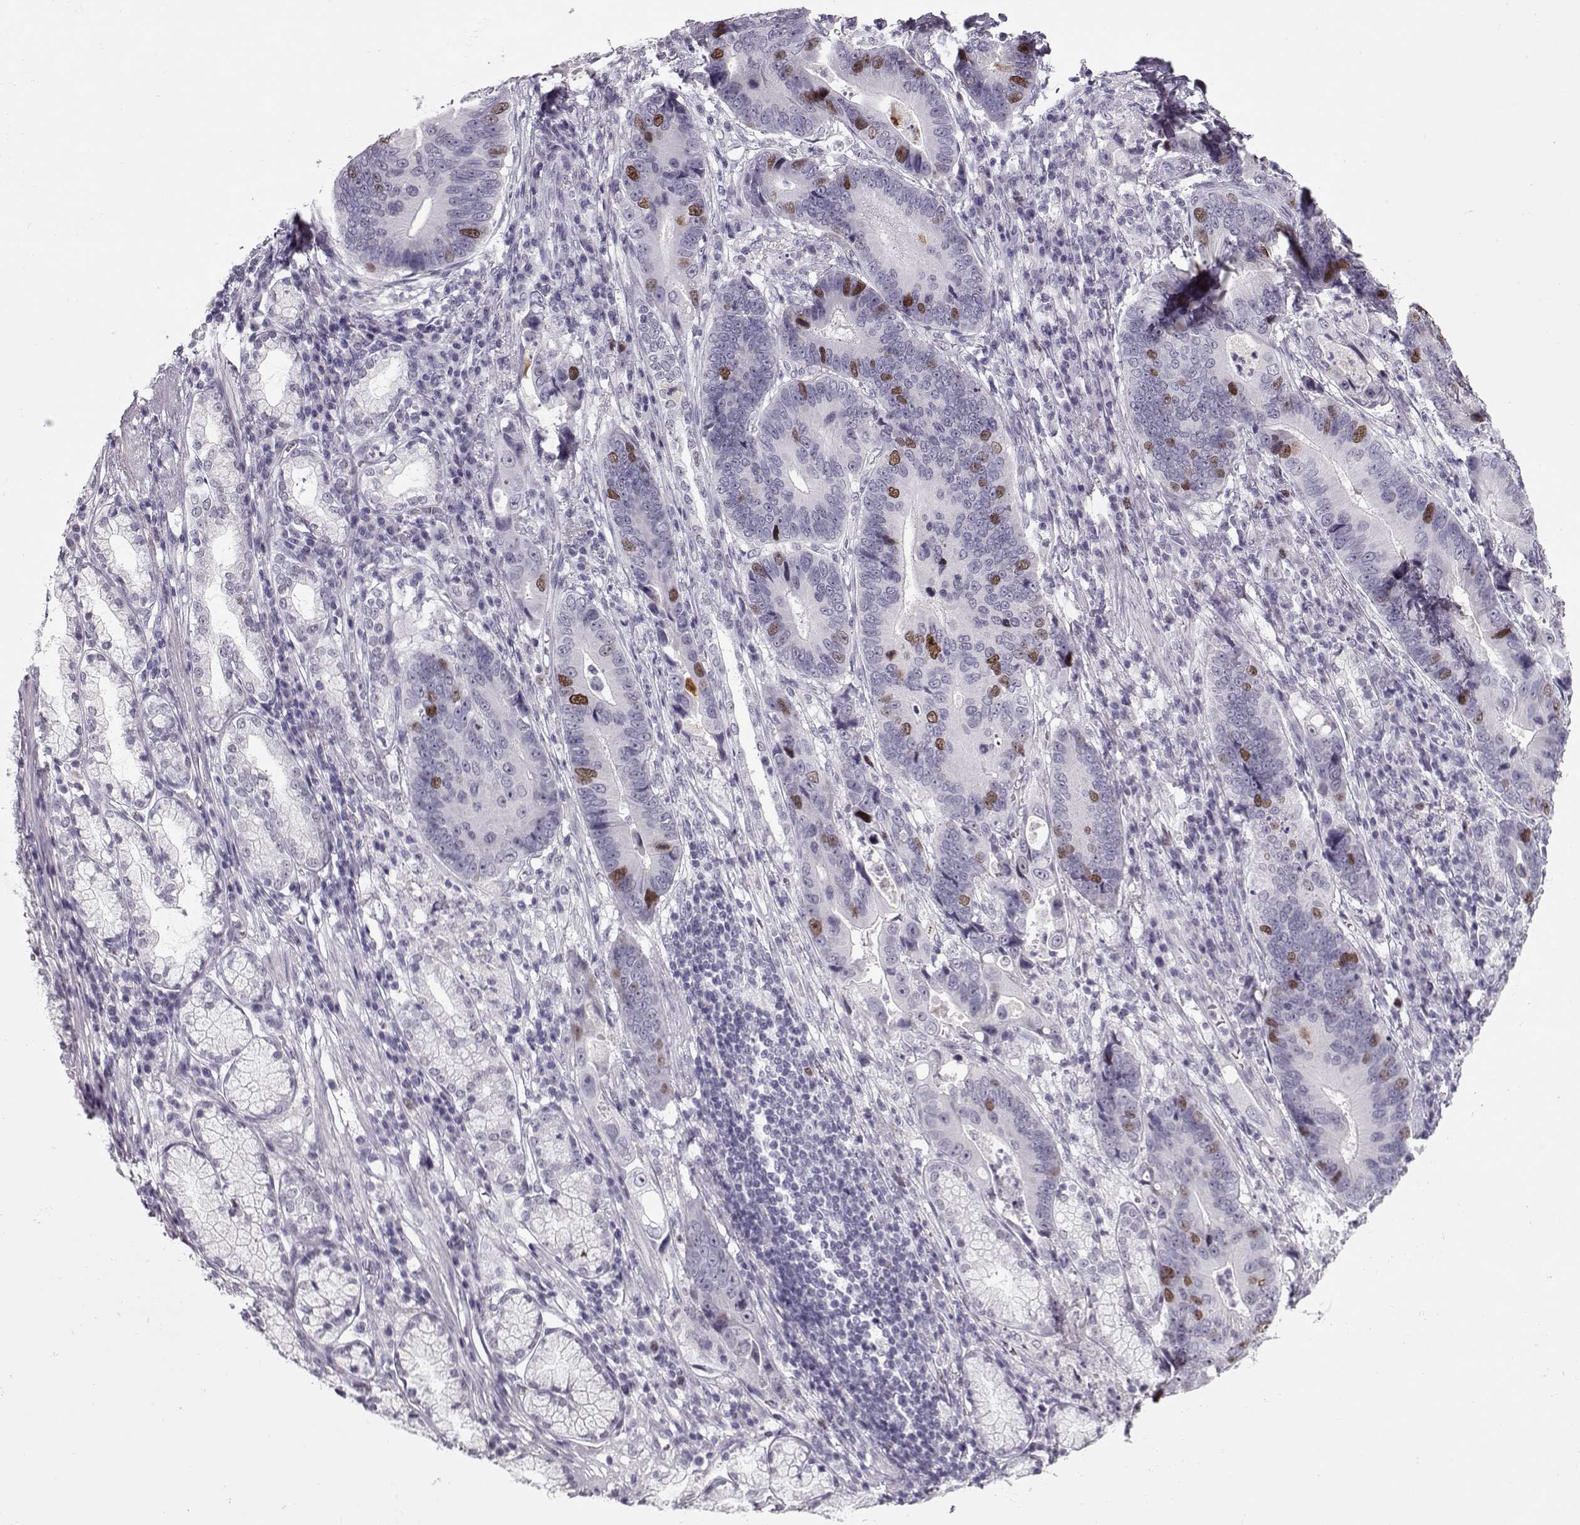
{"staining": {"intensity": "strong", "quantity": "<25%", "location": "nuclear"}, "tissue": "stomach cancer", "cell_type": "Tumor cells", "image_type": "cancer", "snomed": [{"axis": "morphology", "description": "Adenocarcinoma, NOS"}, {"axis": "topography", "description": "Stomach"}], "caption": "Protein staining of stomach cancer tissue exhibits strong nuclear positivity in about <25% of tumor cells.", "gene": "SGO1", "patient": {"sex": "male", "age": 84}}